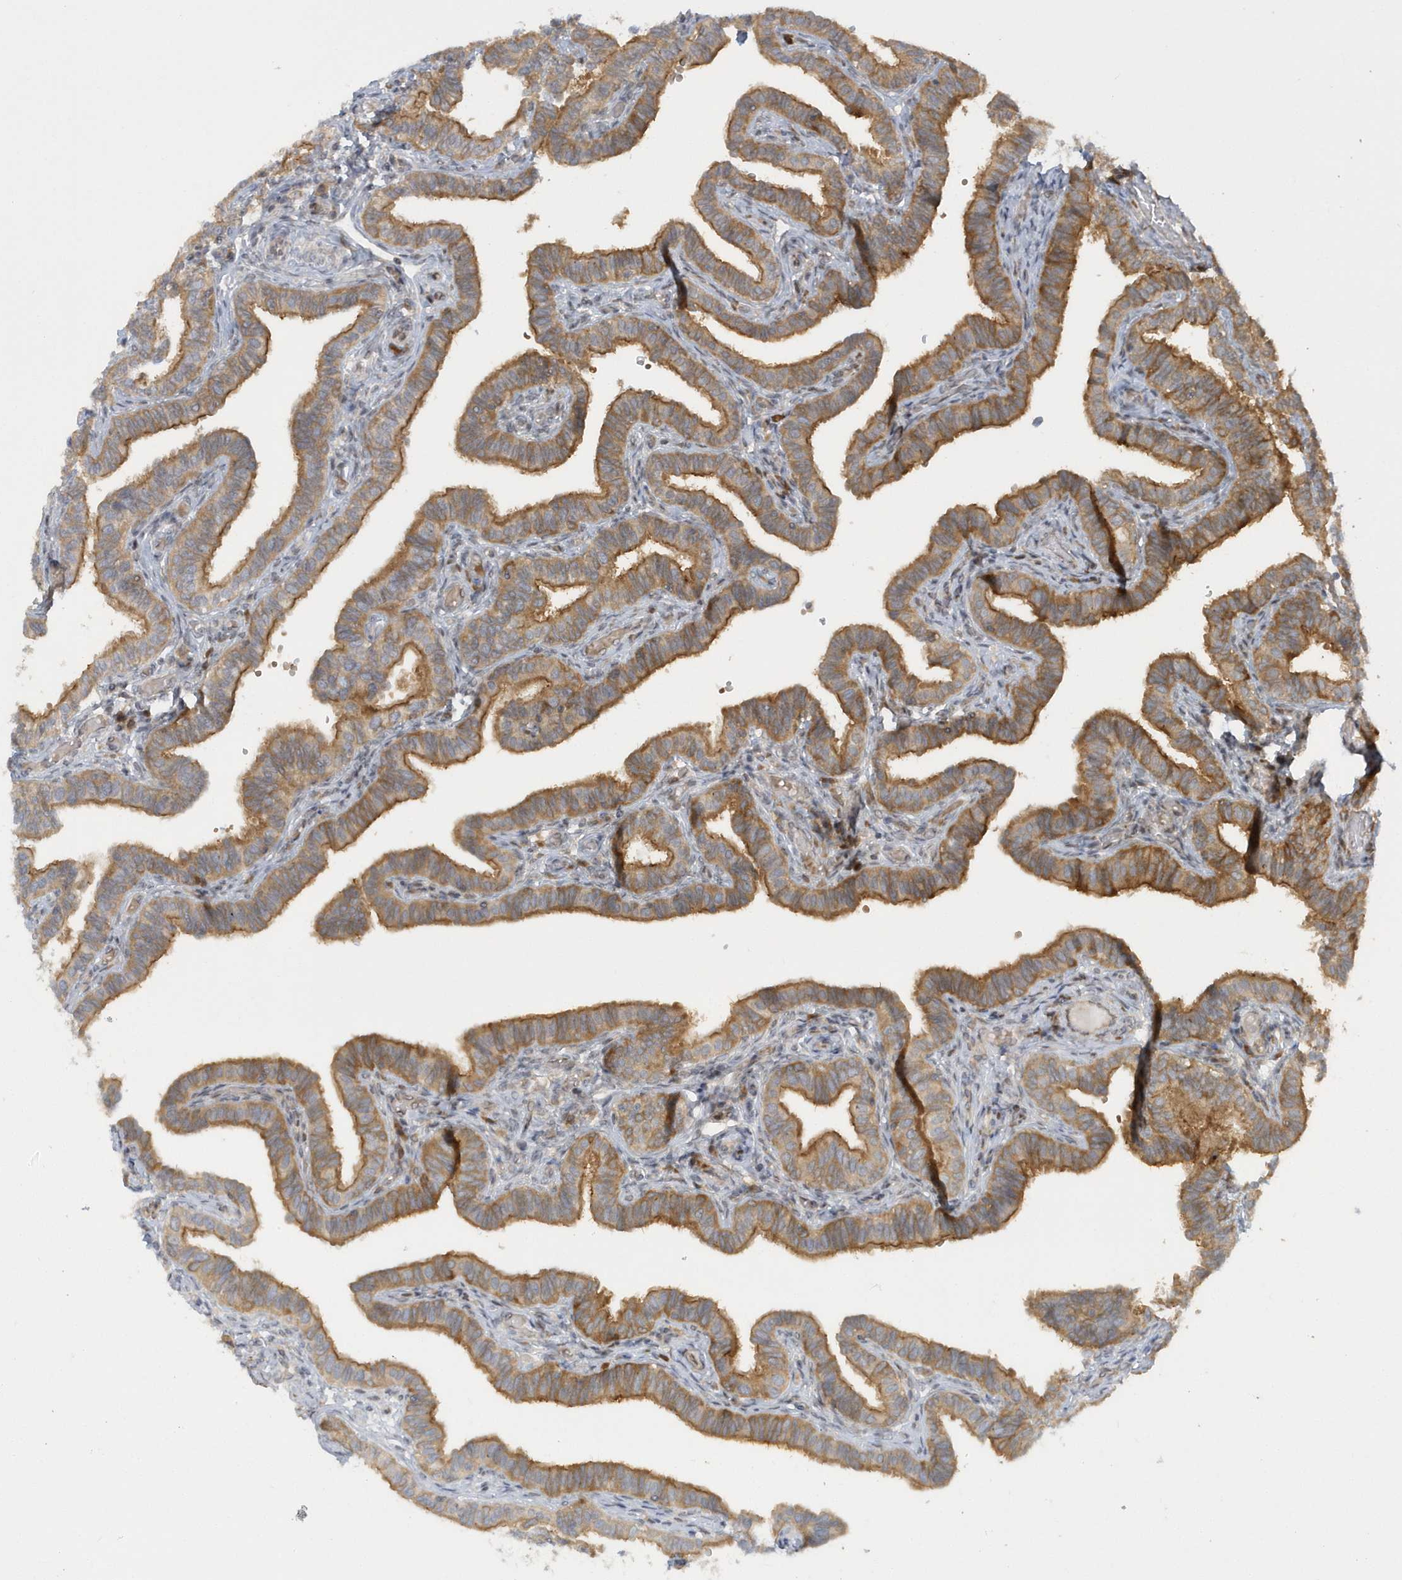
{"staining": {"intensity": "moderate", "quantity": ">75%", "location": "cytoplasmic/membranous"}, "tissue": "fallopian tube", "cell_type": "Glandular cells", "image_type": "normal", "snomed": [{"axis": "morphology", "description": "Normal tissue, NOS"}, {"axis": "topography", "description": "Fallopian tube"}], "caption": "This micrograph displays unremarkable fallopian tube stained with immunohistochemistry (IHC) to label a protein in brown. The cytoplasmic/membranous of glandular cells show moderate positivity for the protein. Nuclei are counter-stained blue.", "gene": "ATG4A", "patient": {"sex": "female", "age": 39}}